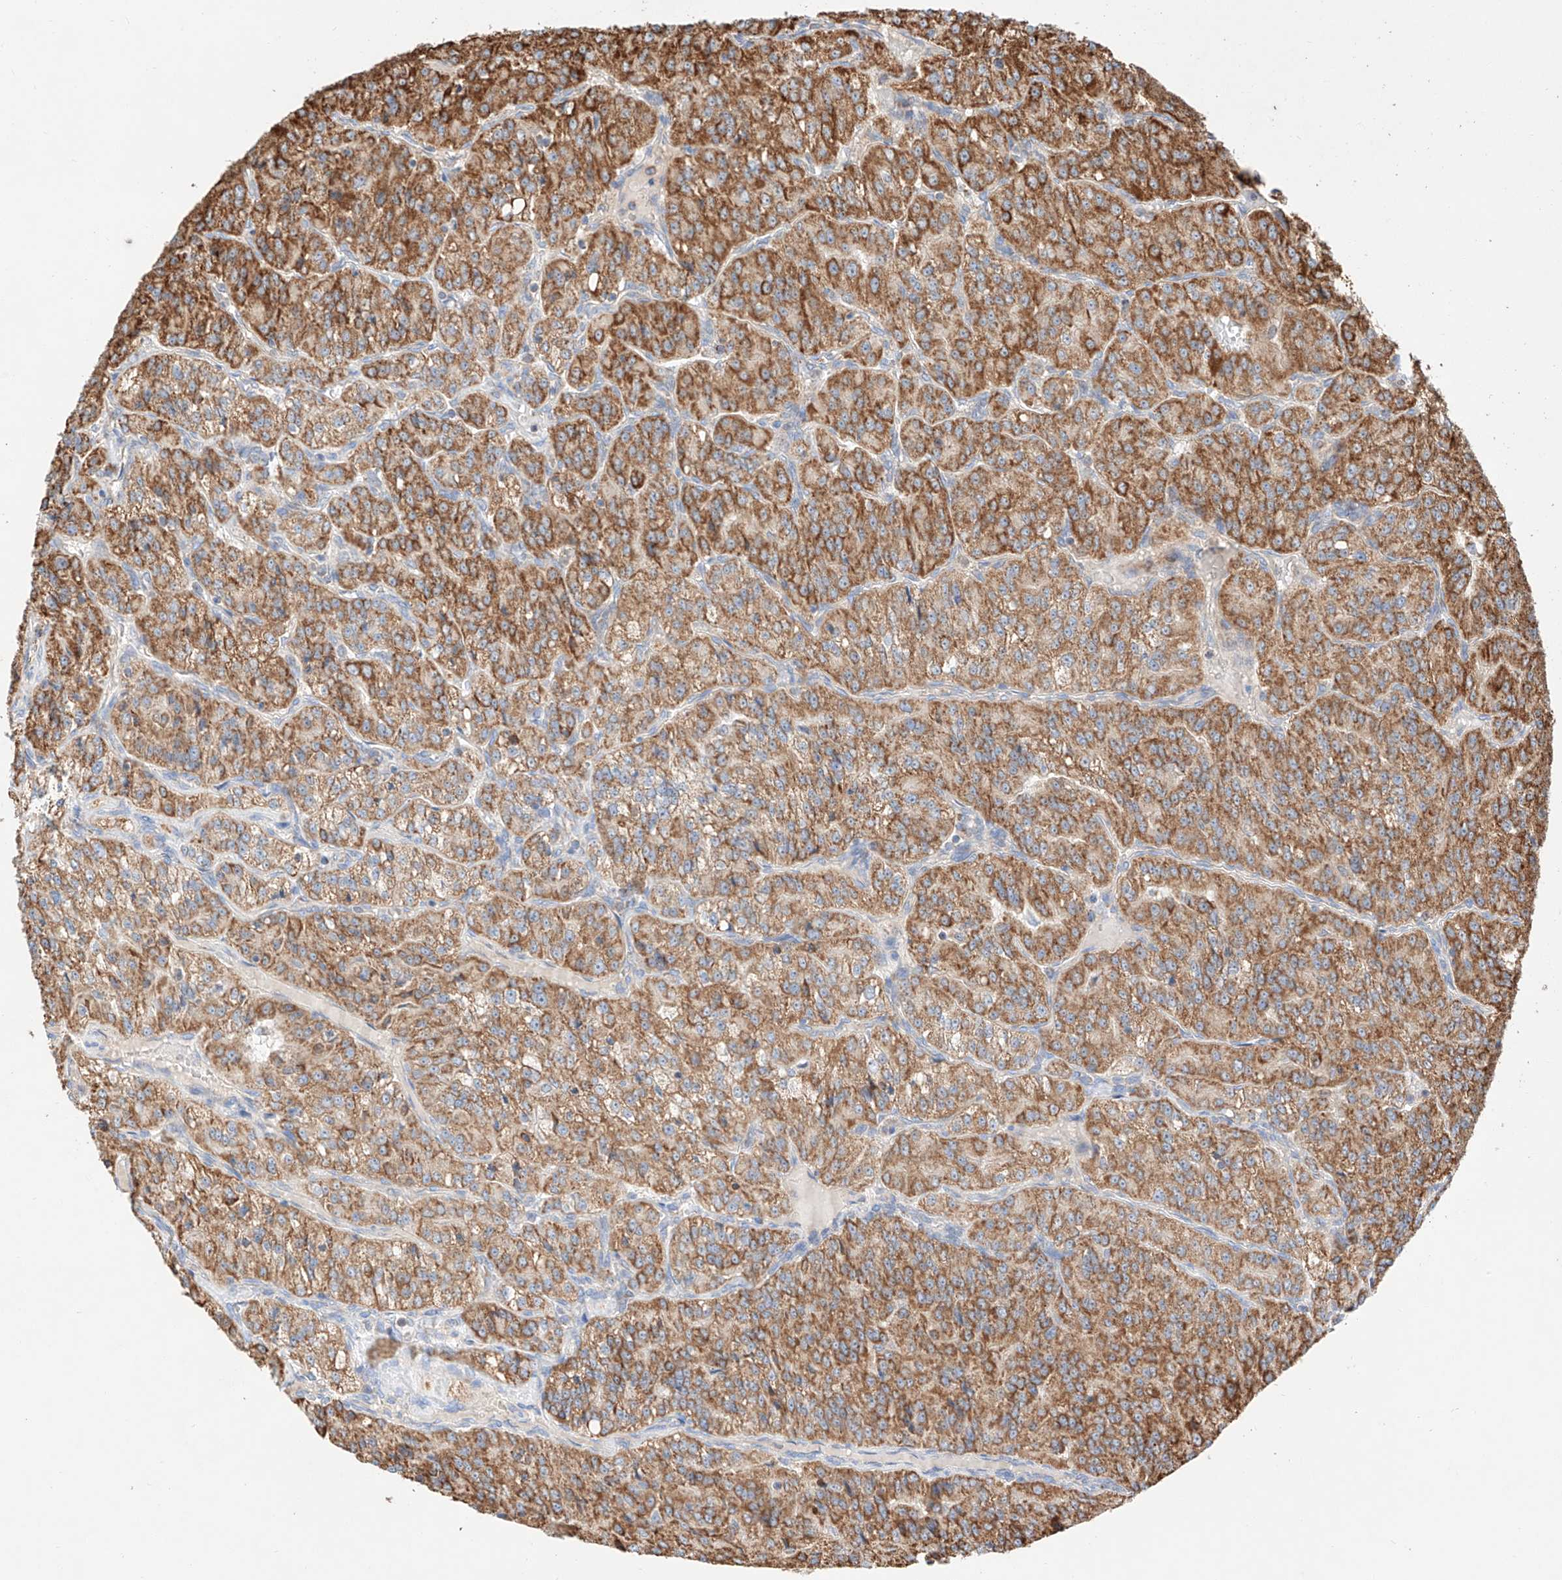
{"staining": {"intensity": "strong", "quantity": ">75%", "location": "cytoplasmic/membranous"}, "tissue": "renal cancer", "cell_type": "Tumor cells", "image_type": "cancer", "snomed": [{"axis": "morphology", "description": "Adenocarcinoma, NOS"}, {"axis": "topography", "description": "Kidney"}], "caption": "Protein staining of renal adenocarcinoma tissue shows strong cytoplasmic/membranous positivity in approximately >75% of tumor cells.", "gene": "KTI12", "patient": {"sex": "female", "age": 63}}